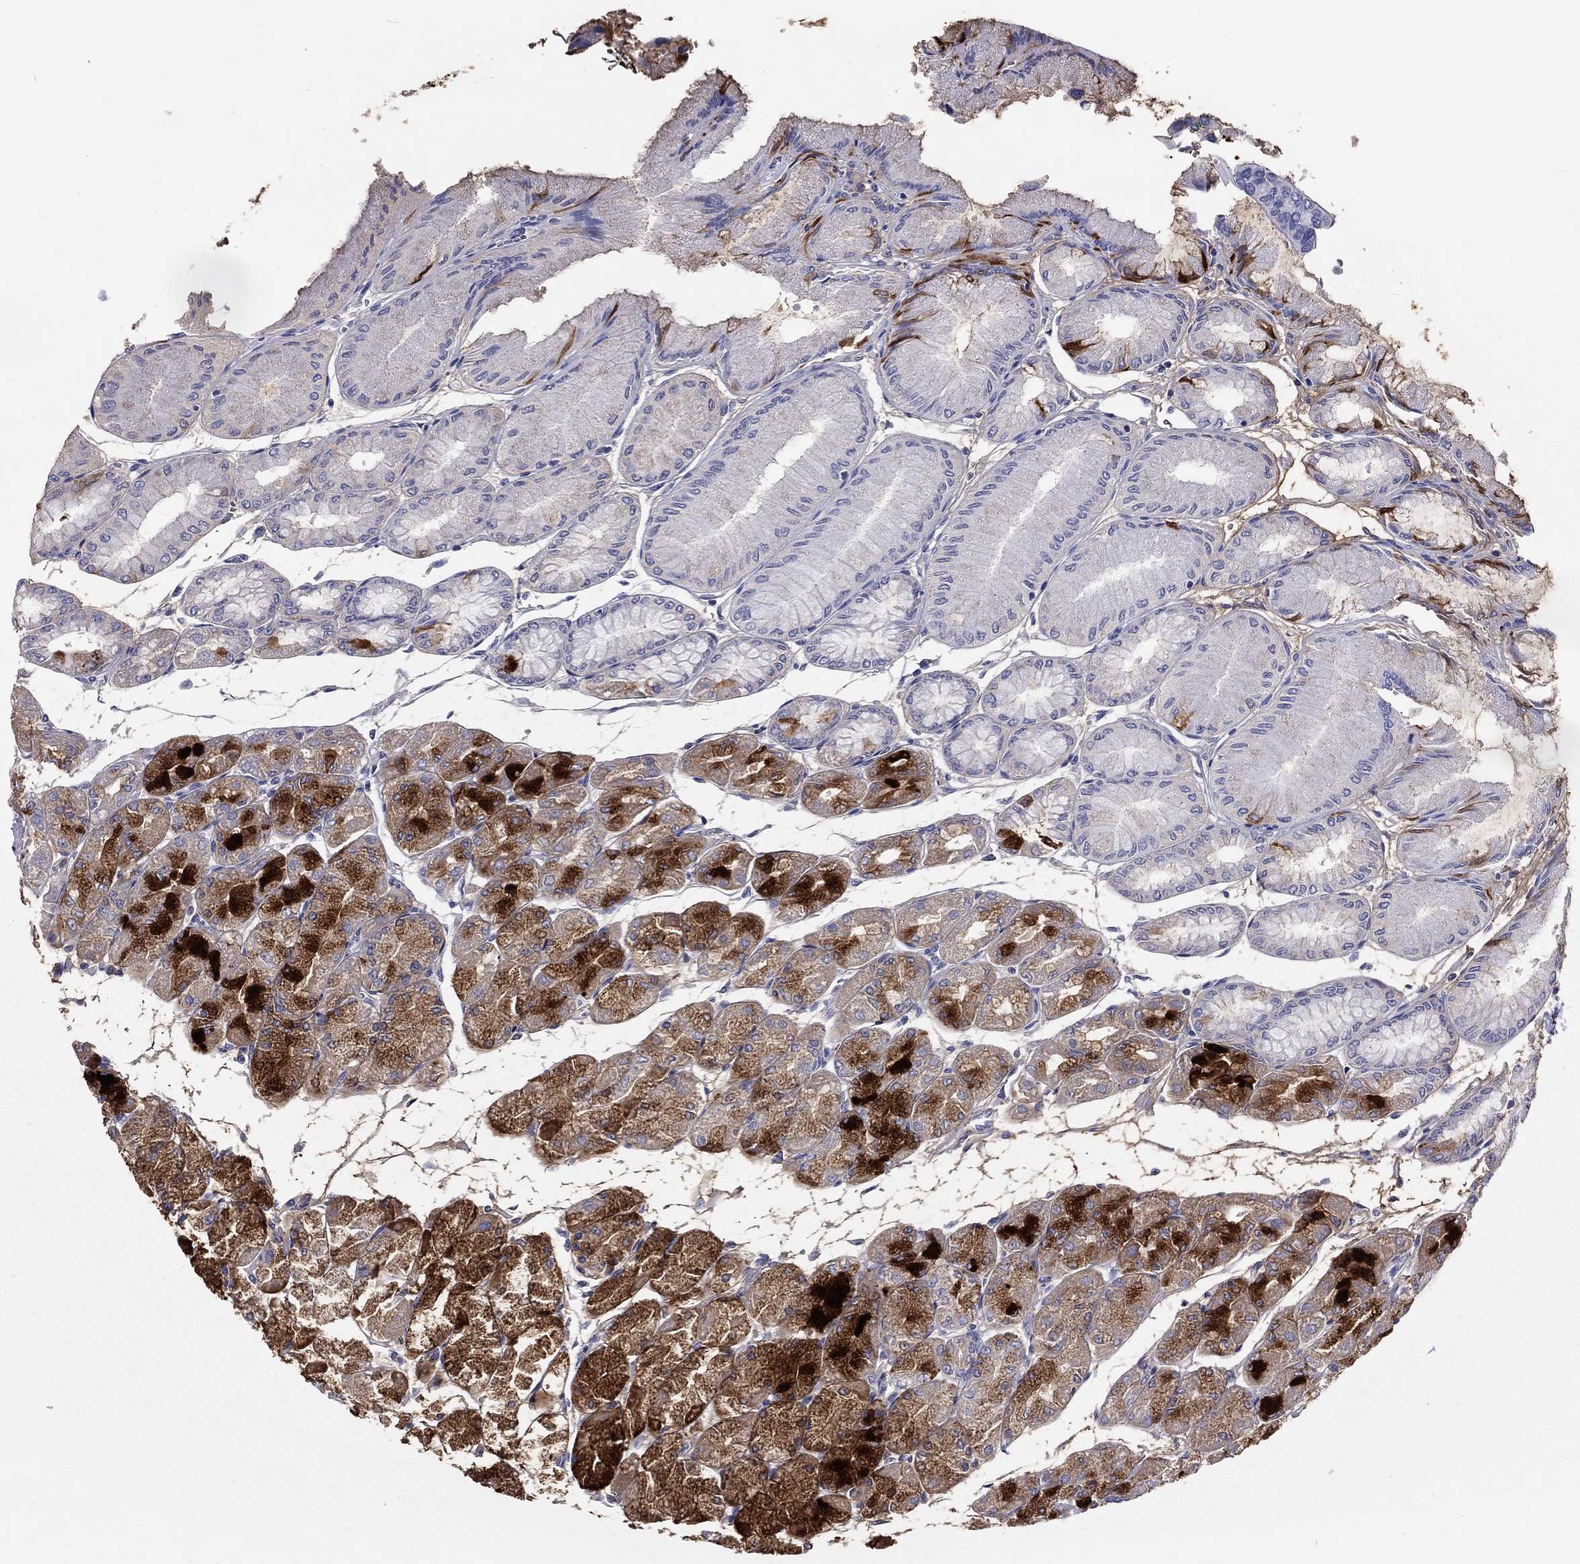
{"staining": {"intensity": "strong", "quantity": "25%-75%", "location": "cytoplasmic/membranous"}, "tissue": "stomach", "cell_type": "Glandular cells", "image_type": "normal", "snomed": [{"axis": "morphology", "description": "Normal tissue, NOS"}, {"axis": "topography", "description": "Stomach, upper"}], "caption": "IHC of normal stomach reveals high levels of strong cytoplasmic/membranous staining in approximately 25%-75% of glandular cells. The staining was performed using DAB (3,3'-diaminobenzidine), with brown indicating positive protein expression. Nuclei are stained blue with hematoxylin.", "gene": "DNALI1", "patient": {"sex": "male", "age": 60}}